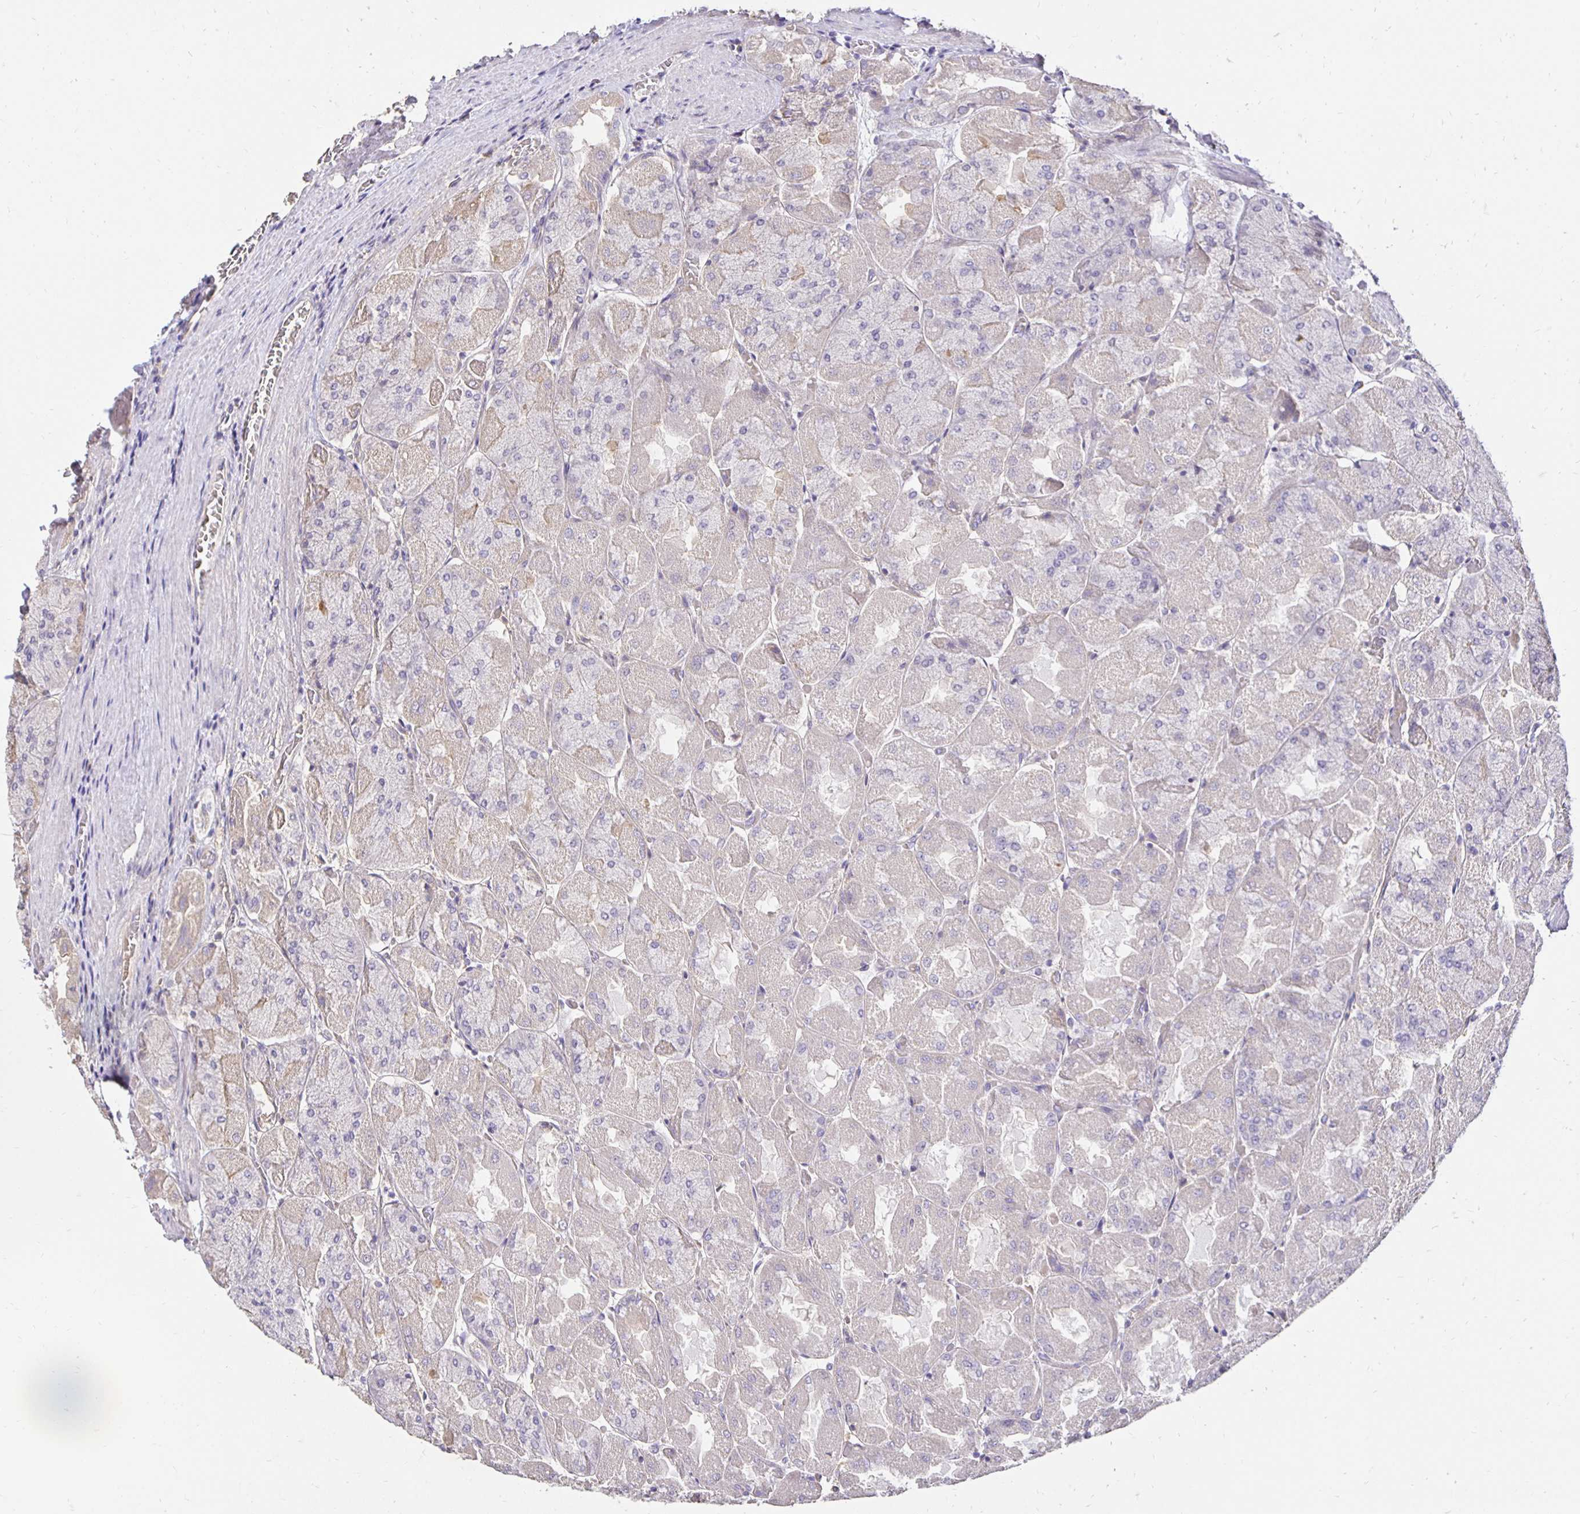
{"staining": {"intensity": "weak", "quantity": "25%-75%", "location": "cytoplasmic/membranous"}, "tissue": "stomach", "cell_type": "Glandular cells", "image_type": "normal", "snomed": [{"axis": "morphology", "description": "Normal tissue, NOS"}, {"axis": "topography", "description": "Stomach"}], "caption": "High-magnification brightfield microscopy of unremarkable stomach stained with DAB (3,3'-diaminobenzidine) (brown) and counterstained with hematoxylin (blue). glandular cells exhibit weak cytoplasmic/membranous staining is present in about25%-75% of cells.", "gene": "PNPLA3", "patient": {"sex": "female", "age": 61}}